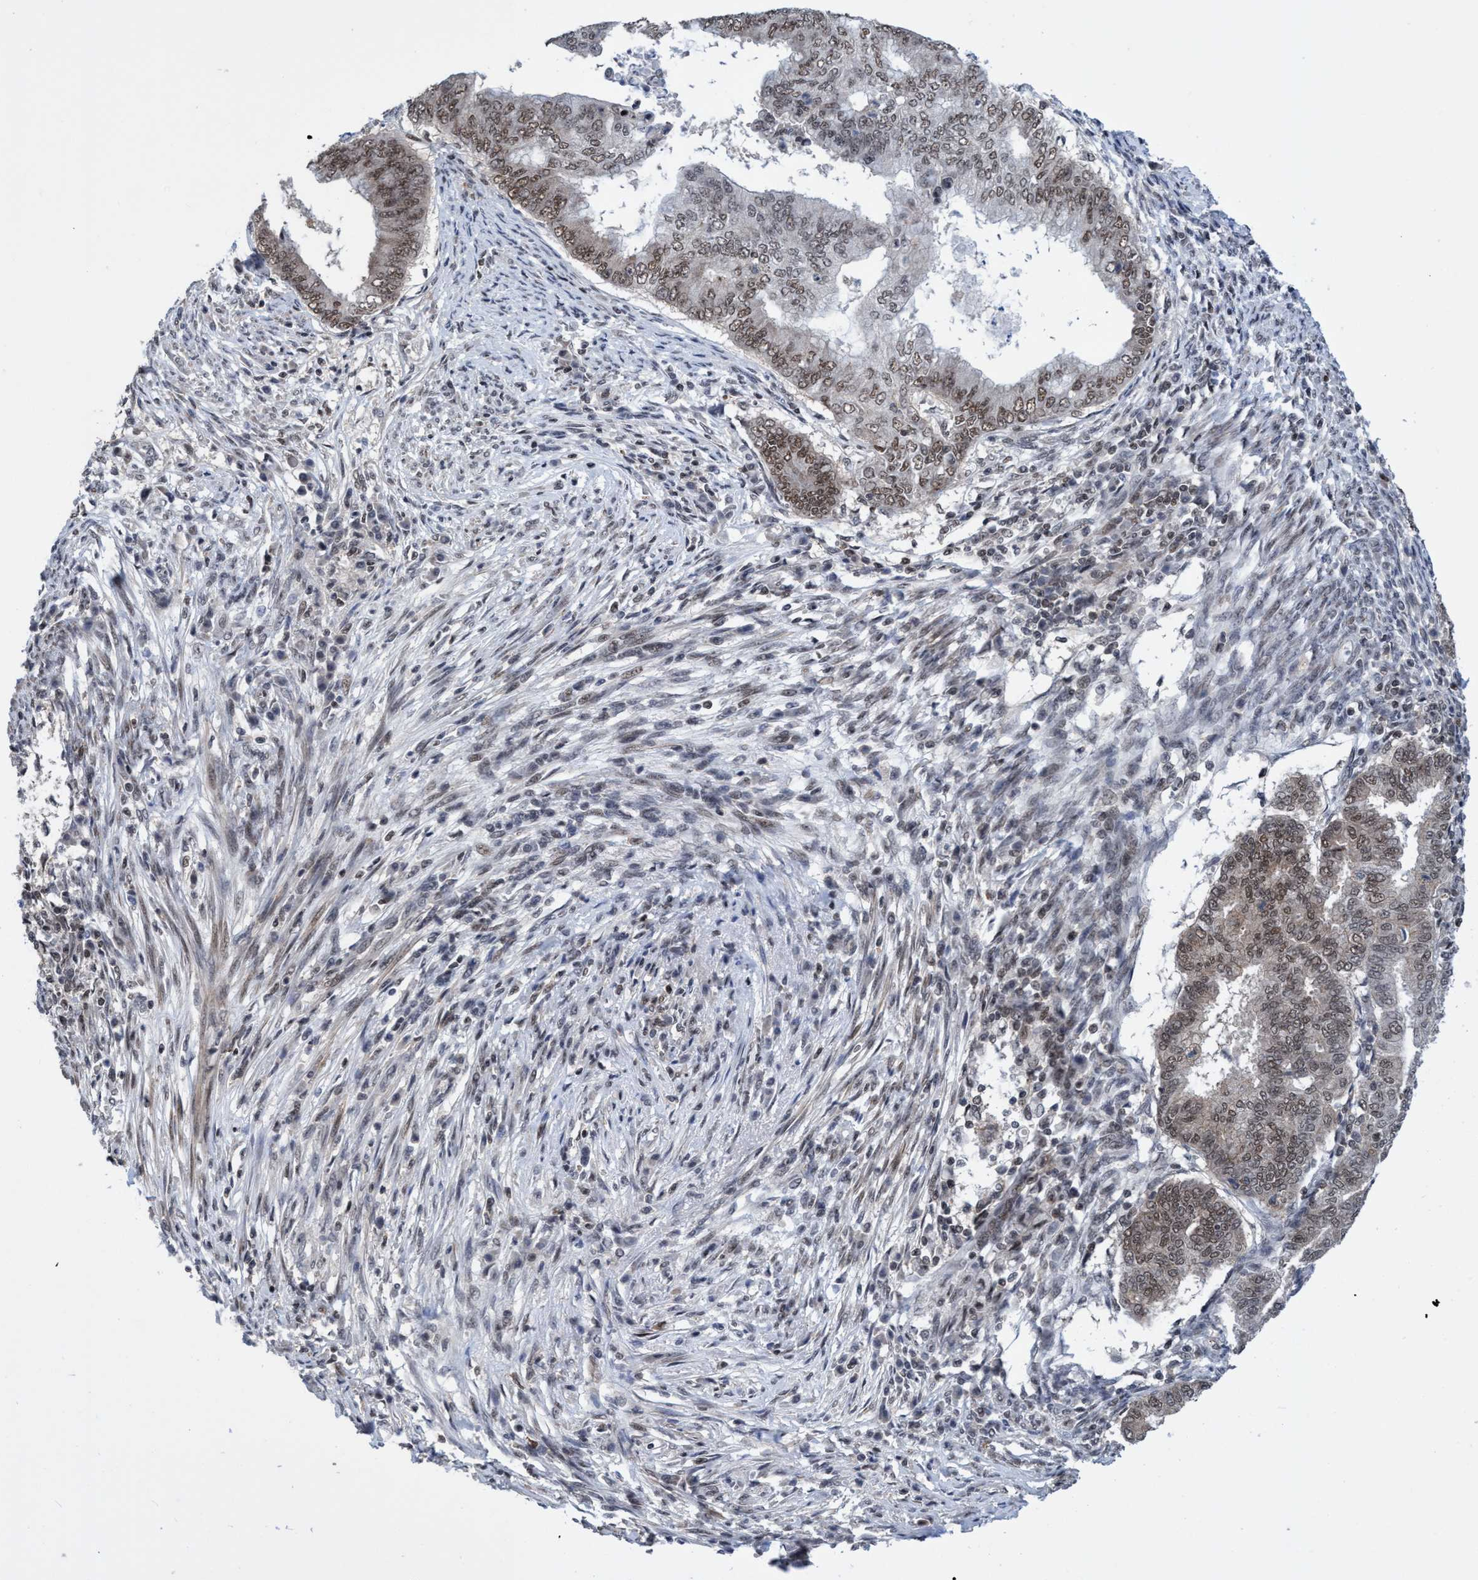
{"staining": {"intensity": "moderate", "quantity": ">75%", "location": "nuclear"}, "tissue": "endometrial cancer", "cell_type": "Tumor cells", "image_type": "cancer", "snomed": [{"axis": "morphology", "description": "Polyp, NOS"}, {"axis": "morphology", "description": "Adenocarcinoma, NOS"}, {"axis": "morphology", "description": "Adenoma, NOS"}, {"axis": "topography", "description": "Endometrium"}], "caption": "Immunohistochemistry (IHC) histopathology image of neoplastic tissue: polyp (endometrial) stained using IHC reveals medium levels of moderate protein expression localized specifically in the nuclear of tumor cells, appearing as a nuclear brown color.", "gene": "C9orf78", "patient": {"sex": "female", "age": 79}}